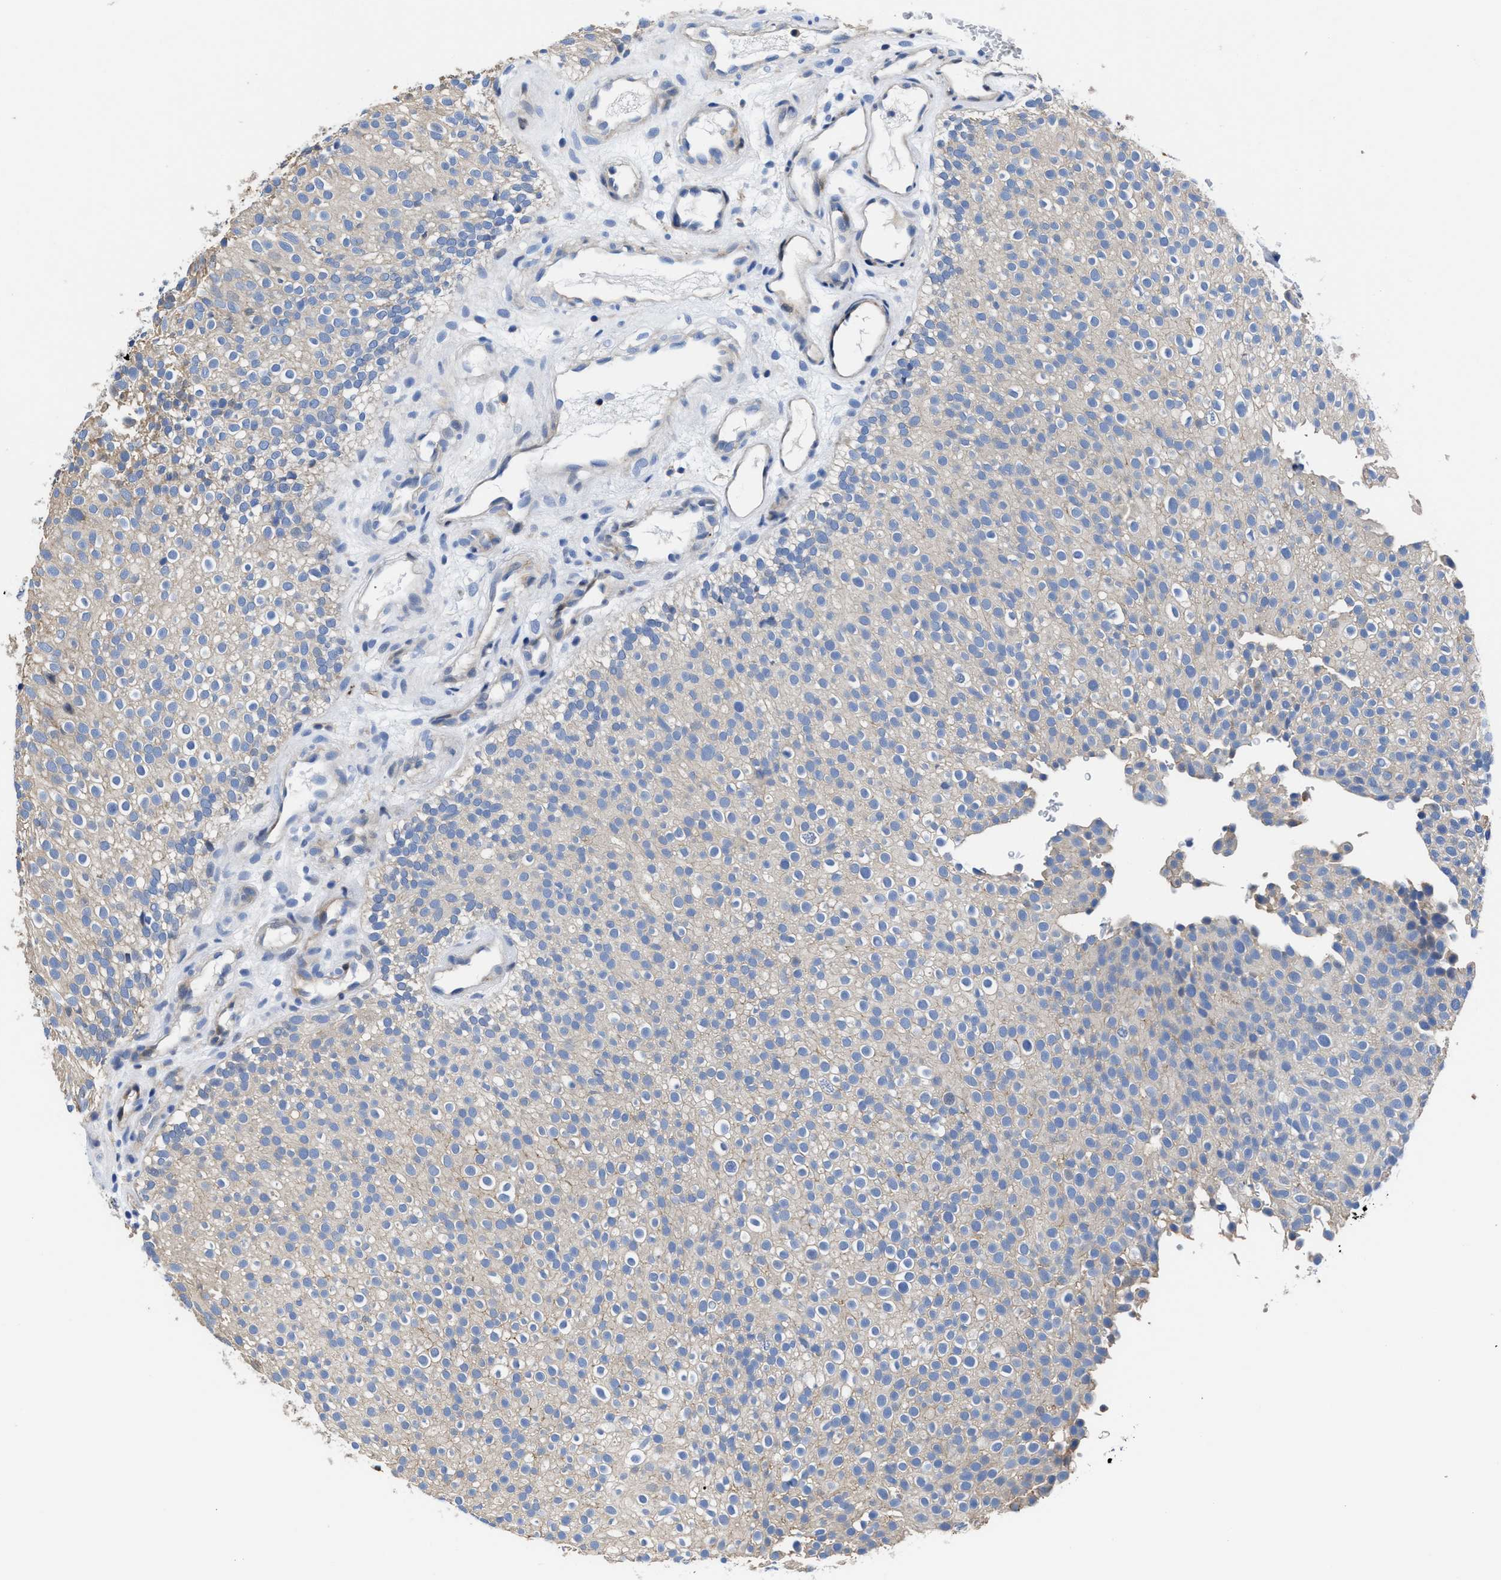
{"staining": {"intensity": "weak", "quantity": "<25%", "location": "cytoplasmic/membranous"}, "tissue": "urothelial cancer", "cell_type": "Tumor cells", "image_type": "cancer", "snomed": [{"axis": "morphology", "description": "Urothelial carcinoma, Low grade"}, {"axis": "topography", "description": "Urinary bladder"}], "caption": "Micrograph shows no protein staining in tumor cells of urothelial cancer tissue.", "gene": "HOOK1", "patient": {"sex": "male", "age": 78}}